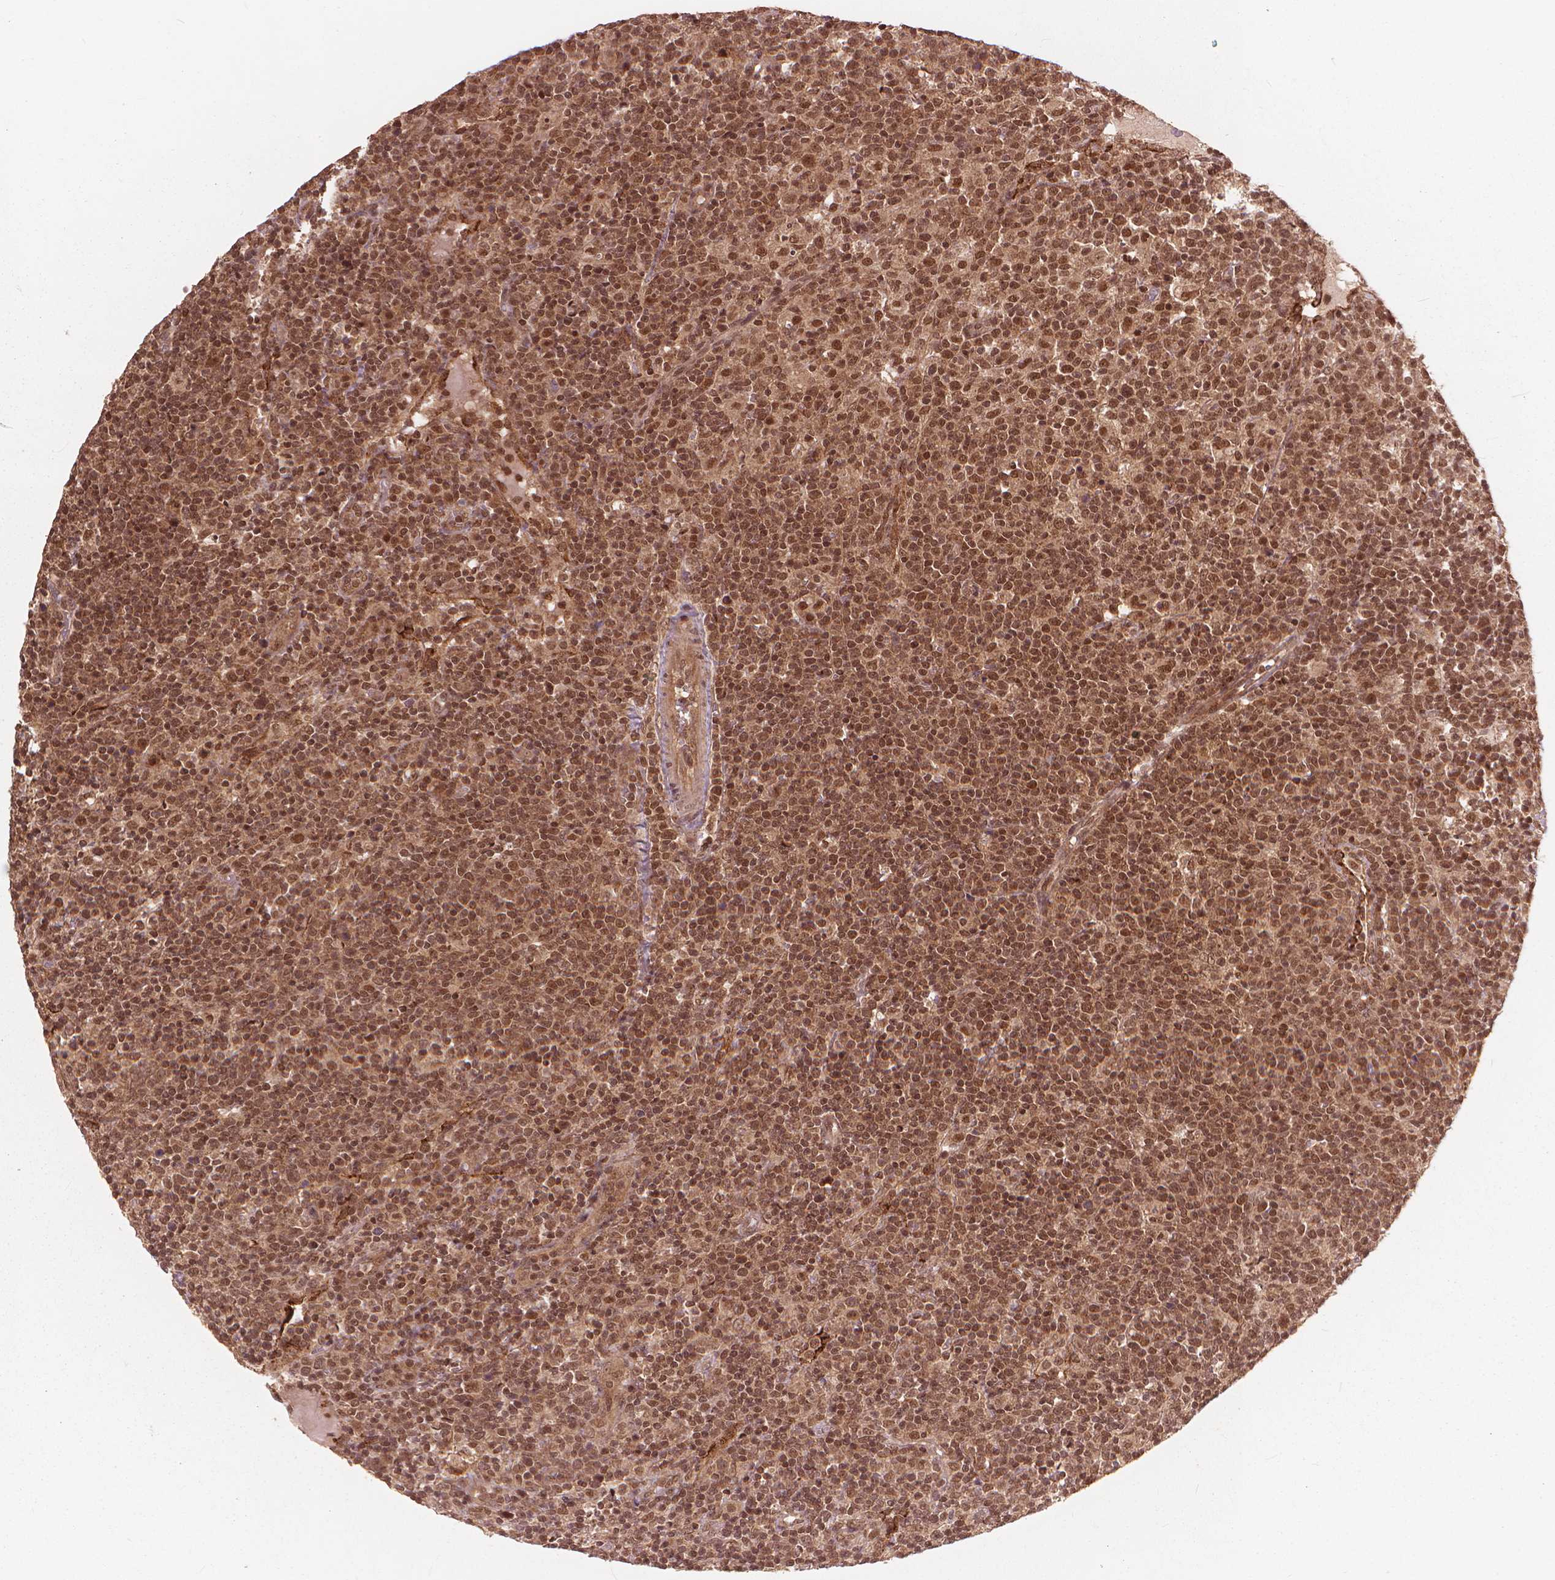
{"staining": {"intensity": "moderate", "quantity": ">75%", "location": "cytoplasmic/membranous,nuclear"}, "tissue": "lymphoma", "cell_type": "Tumor cells", "image_type": "cancer", "snomed": [{"axis": "morphology", "description": "Malignant lymphoma, non-Hodgkin's type, High grade"}, {"axis": "topography", "description": "Lymph node"}], "caption": "Malignant lymphoma, non-Hodgkin's type (high-grade) stained with immunohistochemistry (IHC) shows moderate cytoplasmic/membranous and nuclear staining in about >75% of tumor cells.", "gene": "SSU72", "patient": {"sex": "male", "age": 61}}